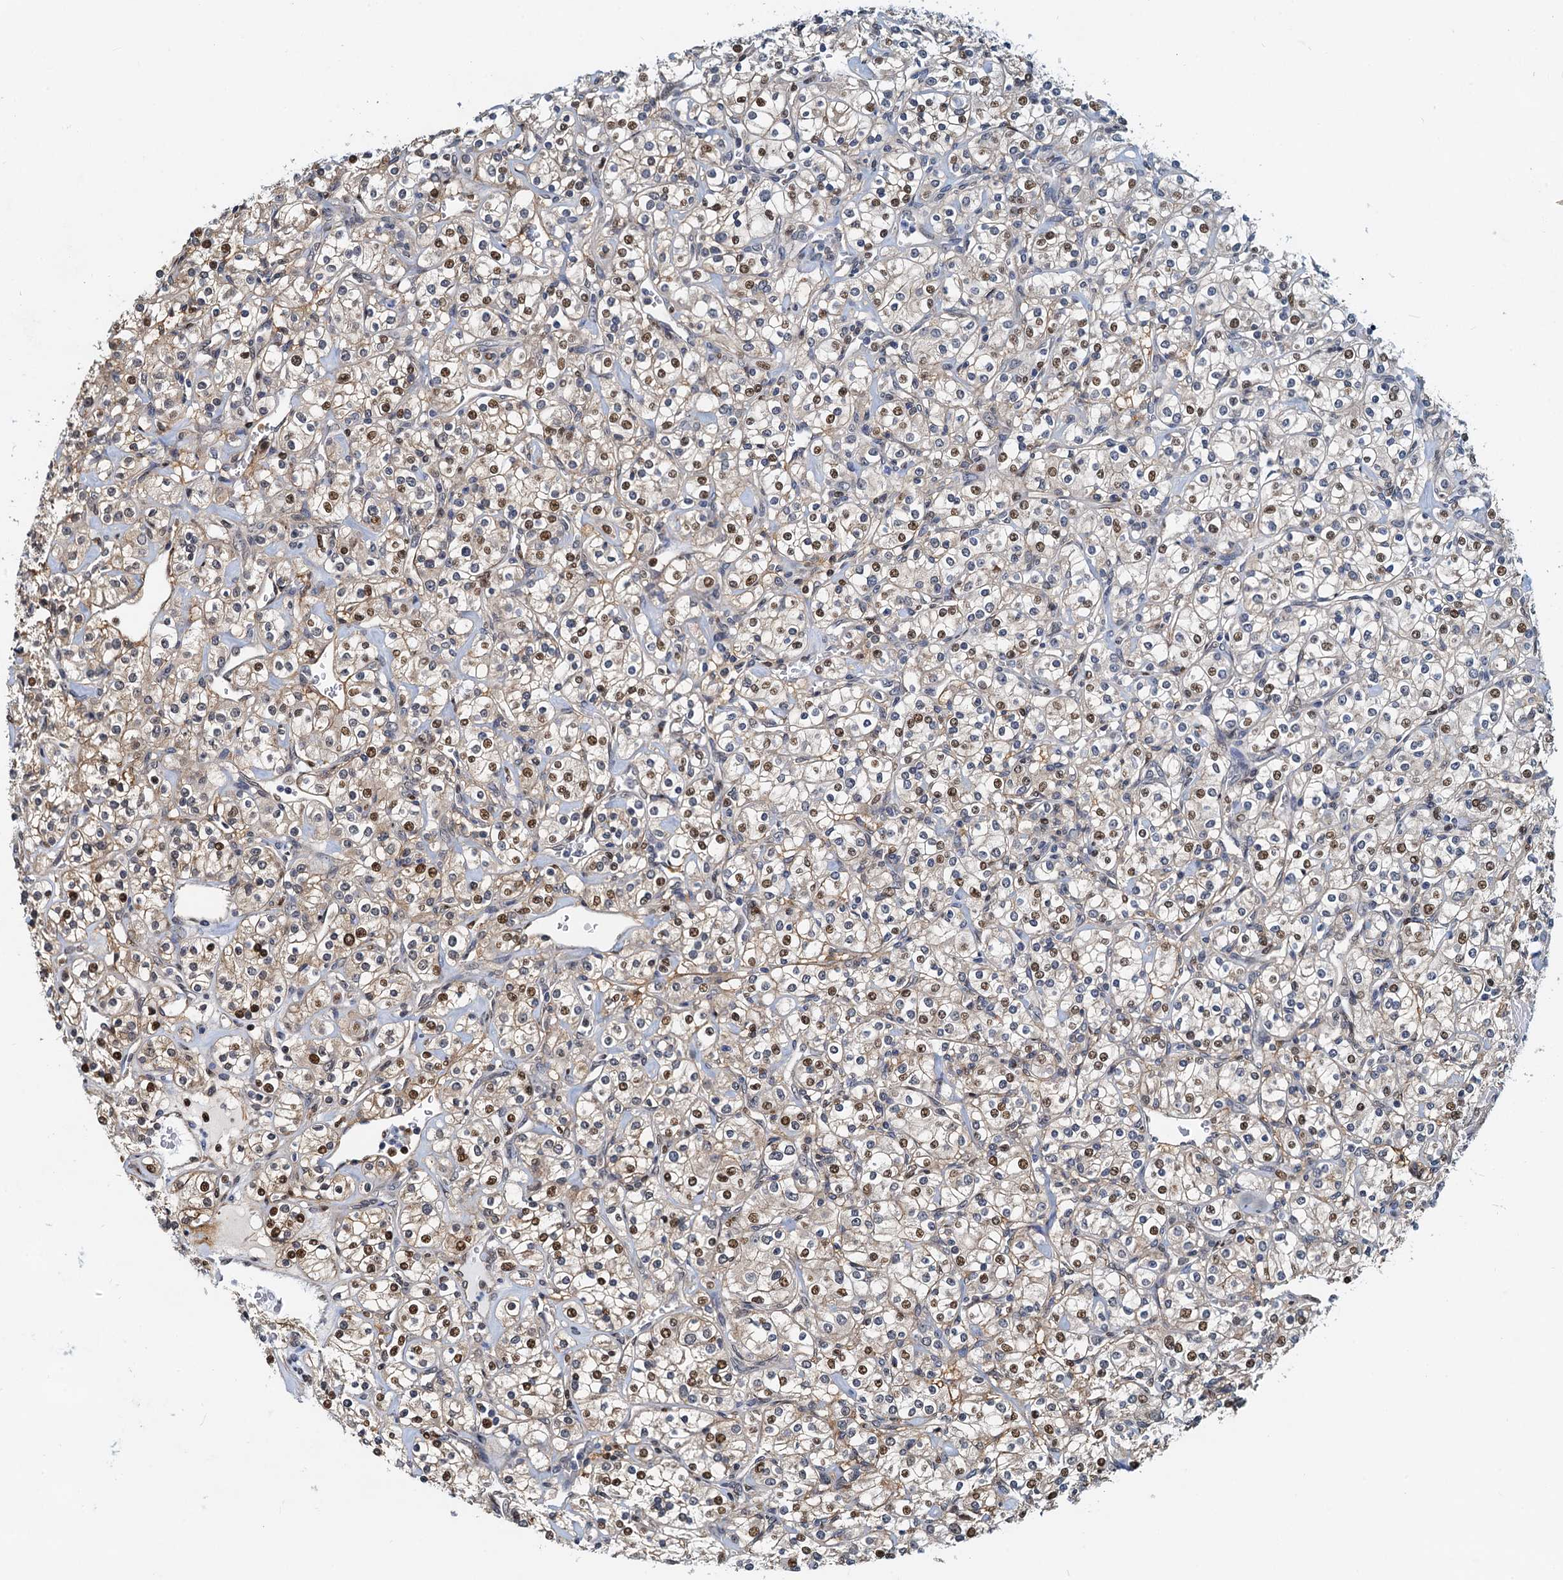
{"staining": {"intensity": "moderate", "quantity": "25%-75%", "location": "nuclear"}, "tissue": "renal cancer", "cell_type": "Tumor cells", "image_type": "cancer", "snomed": [{"axis": "morphology", "description": "Adenocarcinoma, NOS"}, {"axis": "topography", "description": "Kidney"}], "caption": "Immunohistochemical staining of renal cancer (adenocarcinoma) exhibits moderate nuclear protein expression in approximately 25%-75% of tumor cells. (Stains: DAB (3,3'-diaminobenzidine) in brown, nuclei in blue, Microscopy: brightfield microscopy at high magnification).", "gene": "PTGES3", "patient": {"sex": "male", "age": 77}}